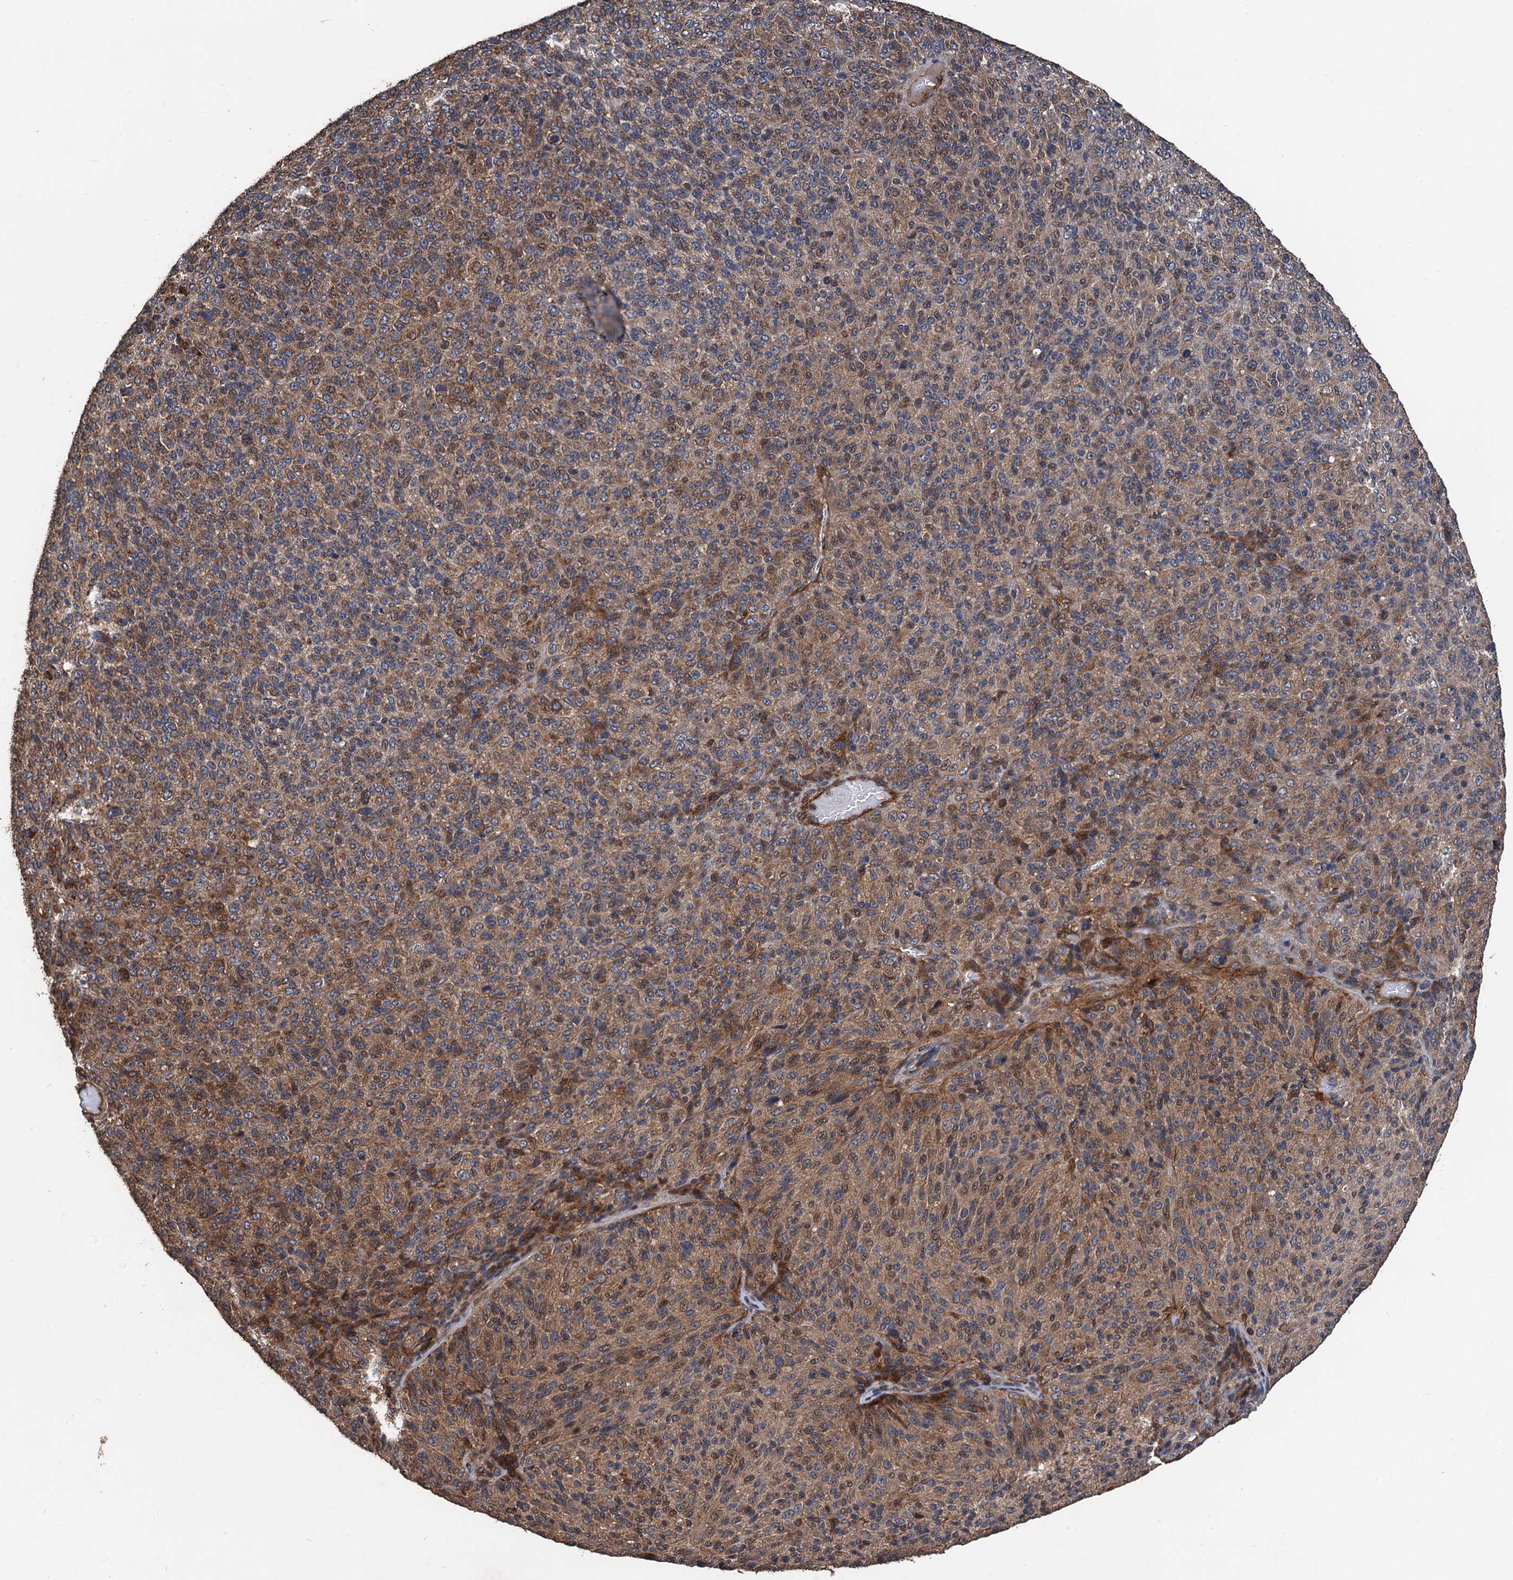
{"staining": {"intensity": "moderate", "quantity": ">75%", "location": "cytoplasmic/membranous,nuclear"}, "tissue": "melanoma", "cell_type": "Tumor cells", "image_type": "cancer", "snomed": [{"axis": "morphology", "description": "Malignant melanoma, Metastatic site"}, {"axis": "topography", "description": "Brain"}], "caption": "An immunohistochemistry photomicrograph of neoplastic tissue is shown. Protein staining in brown labels moderate cytoplasmic/membranous and nuclear positivity in melanoma within tumor cells.", "gene": "PPP4R1", "patient": {"sex": "female", "age": 56}}